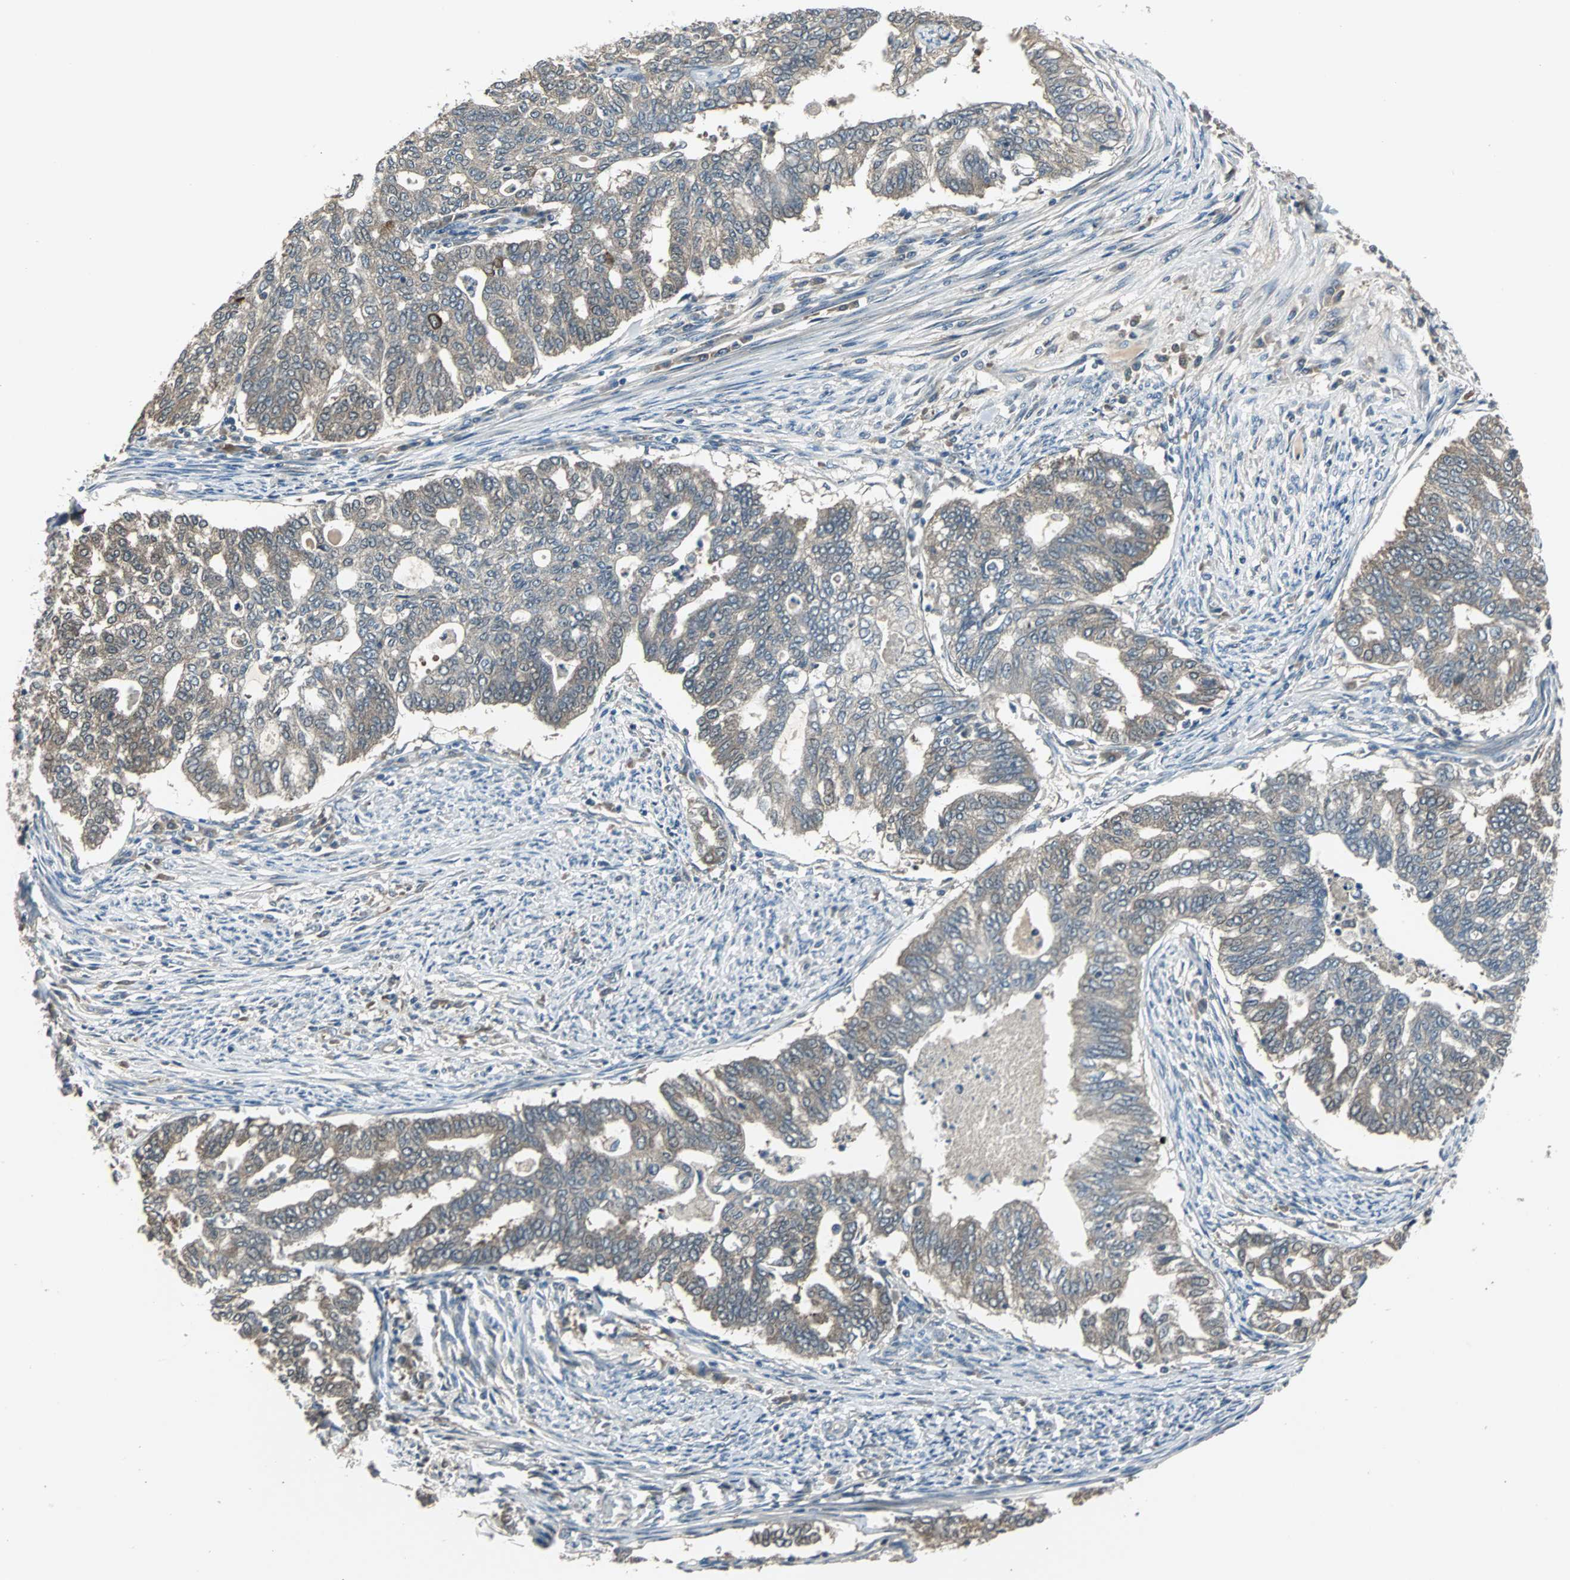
{"staining": {"intensity": "weak", "quantity": ">75%", "location": "cytoplasmic/membranous"}, "tissue": "endometrial cancer", "cell_type": "Tumor cells", "image_type": "cancer", "snomed": [{"axis": "morphology", "description": "Adenocarcinoma, NOS"}, {"axis": "topography", "description": "Endometrium"}], "caption": "An image of adenocarcinoma (endometrial) stained for a protein displays weak cytoplasmic/membranous brown staining in tumor cells. The staining was performed using DAB (3,3'-diaminobenzidine) to visualize the protein expression in brown, while the nuclei were stained in blue with hematoxylin (Magnification: 20x).", "gene": "ABHD2", "patient": {"sex": "female", "age": 79}}